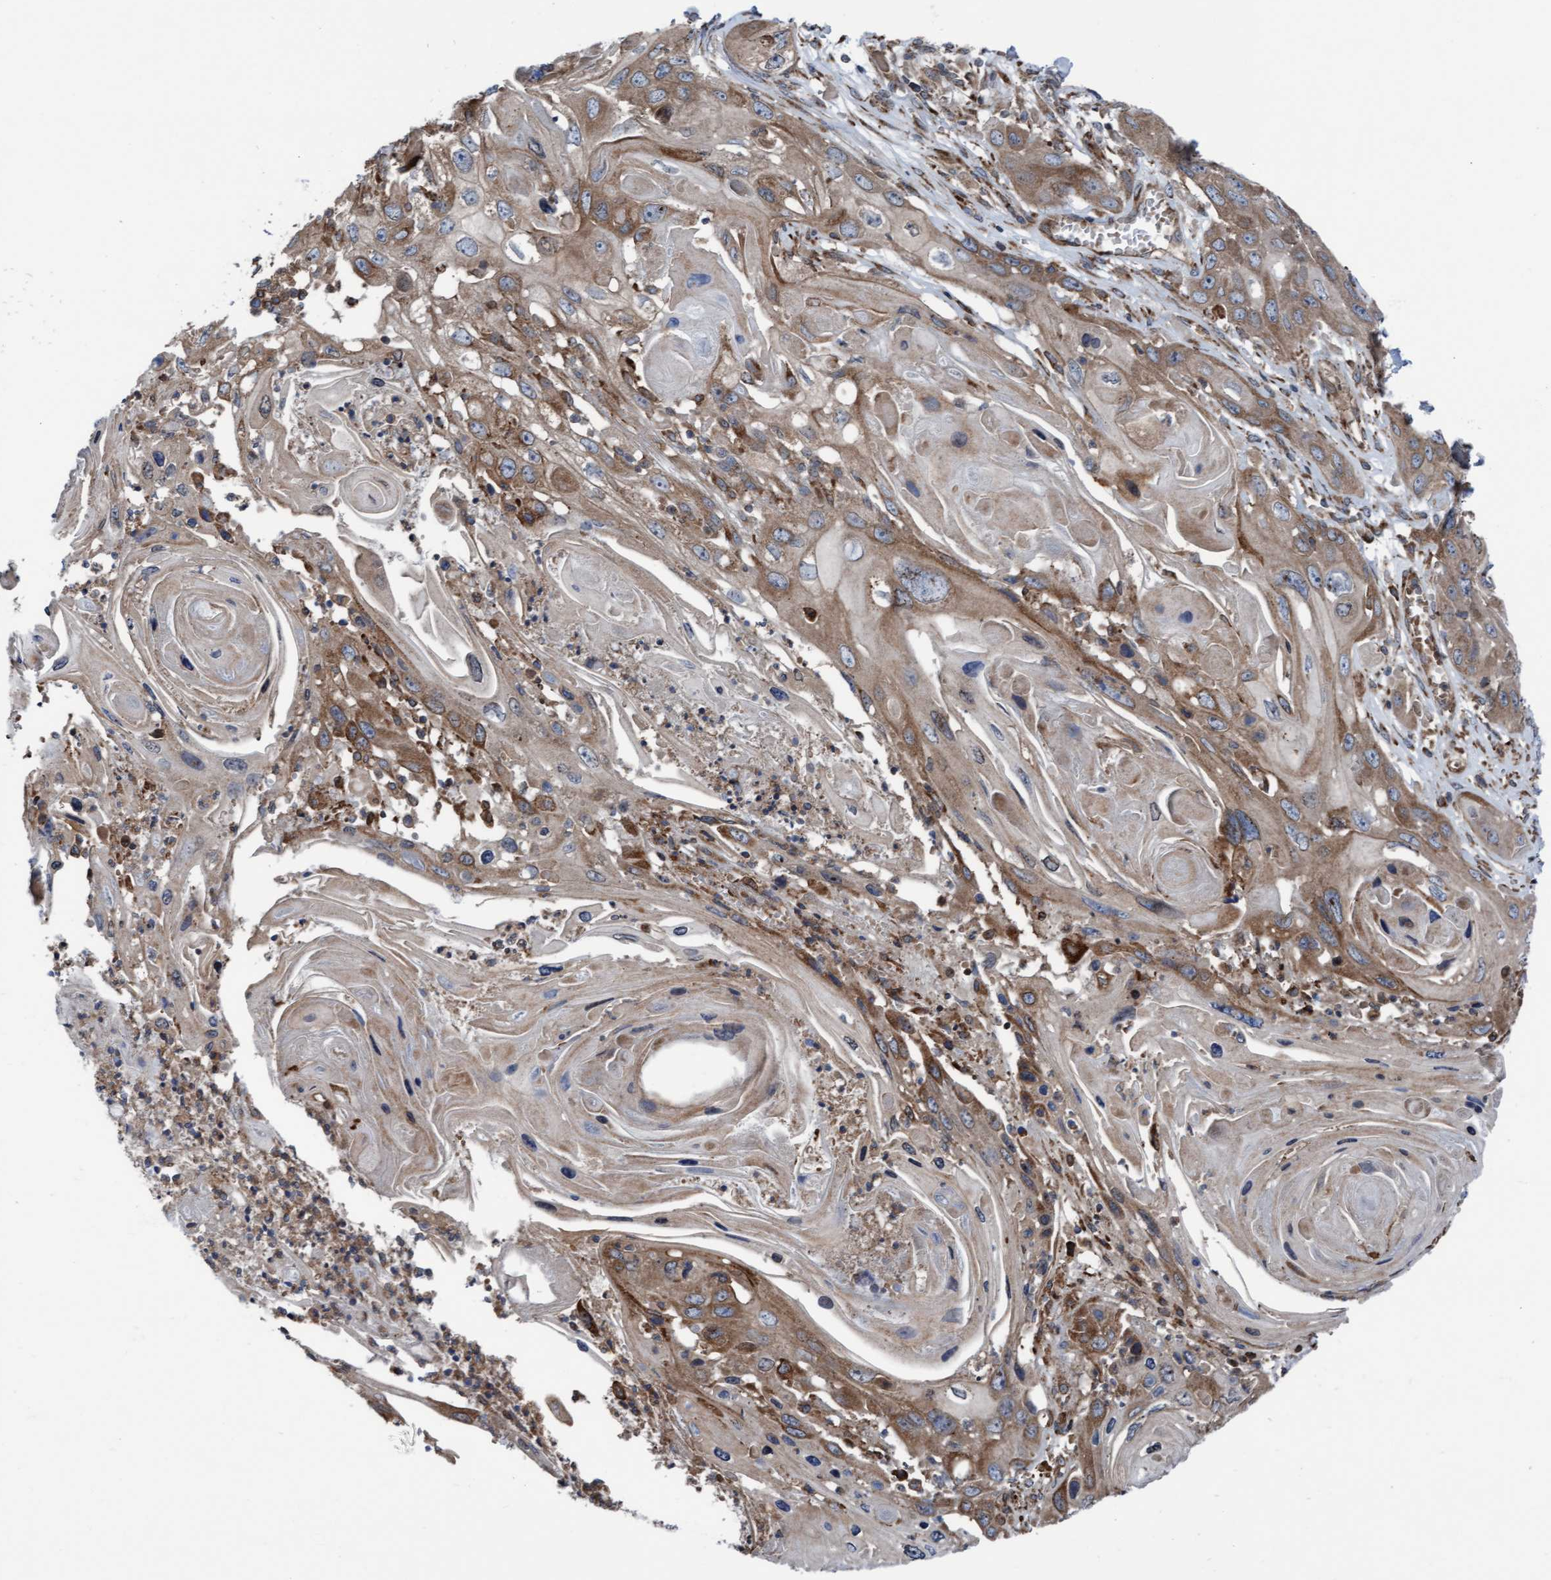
{"staining": {"intensity": "moderate", "quantity": ">75%", "location": "cytoplasmic/membranous"}, "tissue": "skin cancer", "cell_type": "Tumor cells", "image_type": "cancer", "snomed": [{"axis": "morphology", "description": "Squamous cell carcinoma, NOS"}, {"axis": "topography", "description": "Skin"}], "caption": "Skin cancer stained with a brown dye displays moderate cytoplasmic/membranous positive expression in about >75% of tumor cells.", "gene": "RAP1GAP2", "patient": {"sex": "male", "age": 55}}